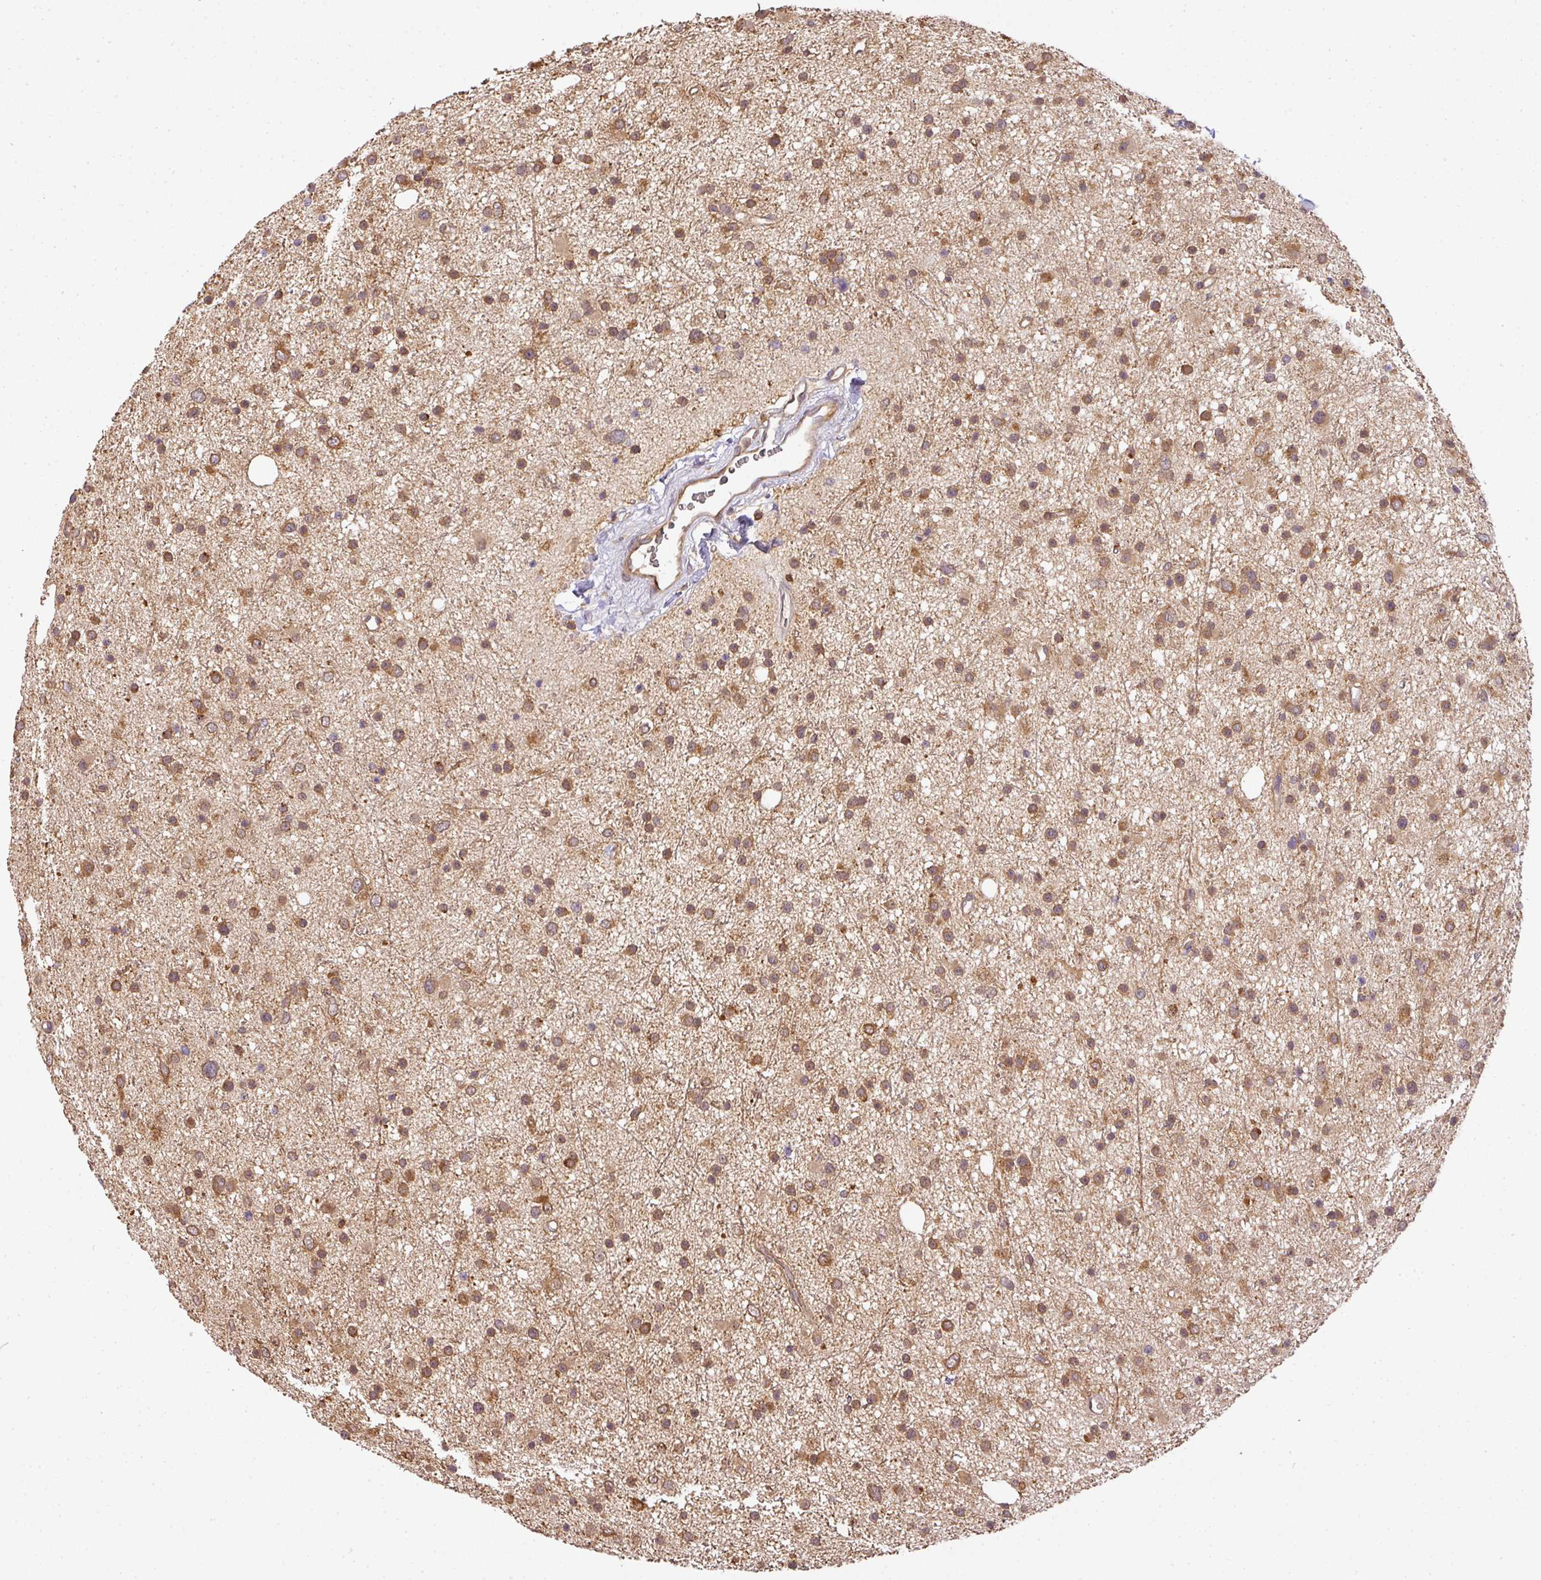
{"staining": {"intensity": "moderate", "quantity": ">75%", "location": "cytoplasmic/membranous"}, "tissue": "glioma", "cell_type": "Tumor cells", "image_type": "cancer", "snomed": [{"axis": "morphology", "description": "Glioma, malignant, Low grade"}, {"axis": "topography", "description": "Cerebral cortex"}], "caption": "This micrograph exhibits immunohistochemistry (IHC) staining of human glioma, with medium moderate cytoplasmic/membranous staining in about >75% of tumor cells.", "gene": "TCL1B", "patient": {"sex": "female", "age": 39}}